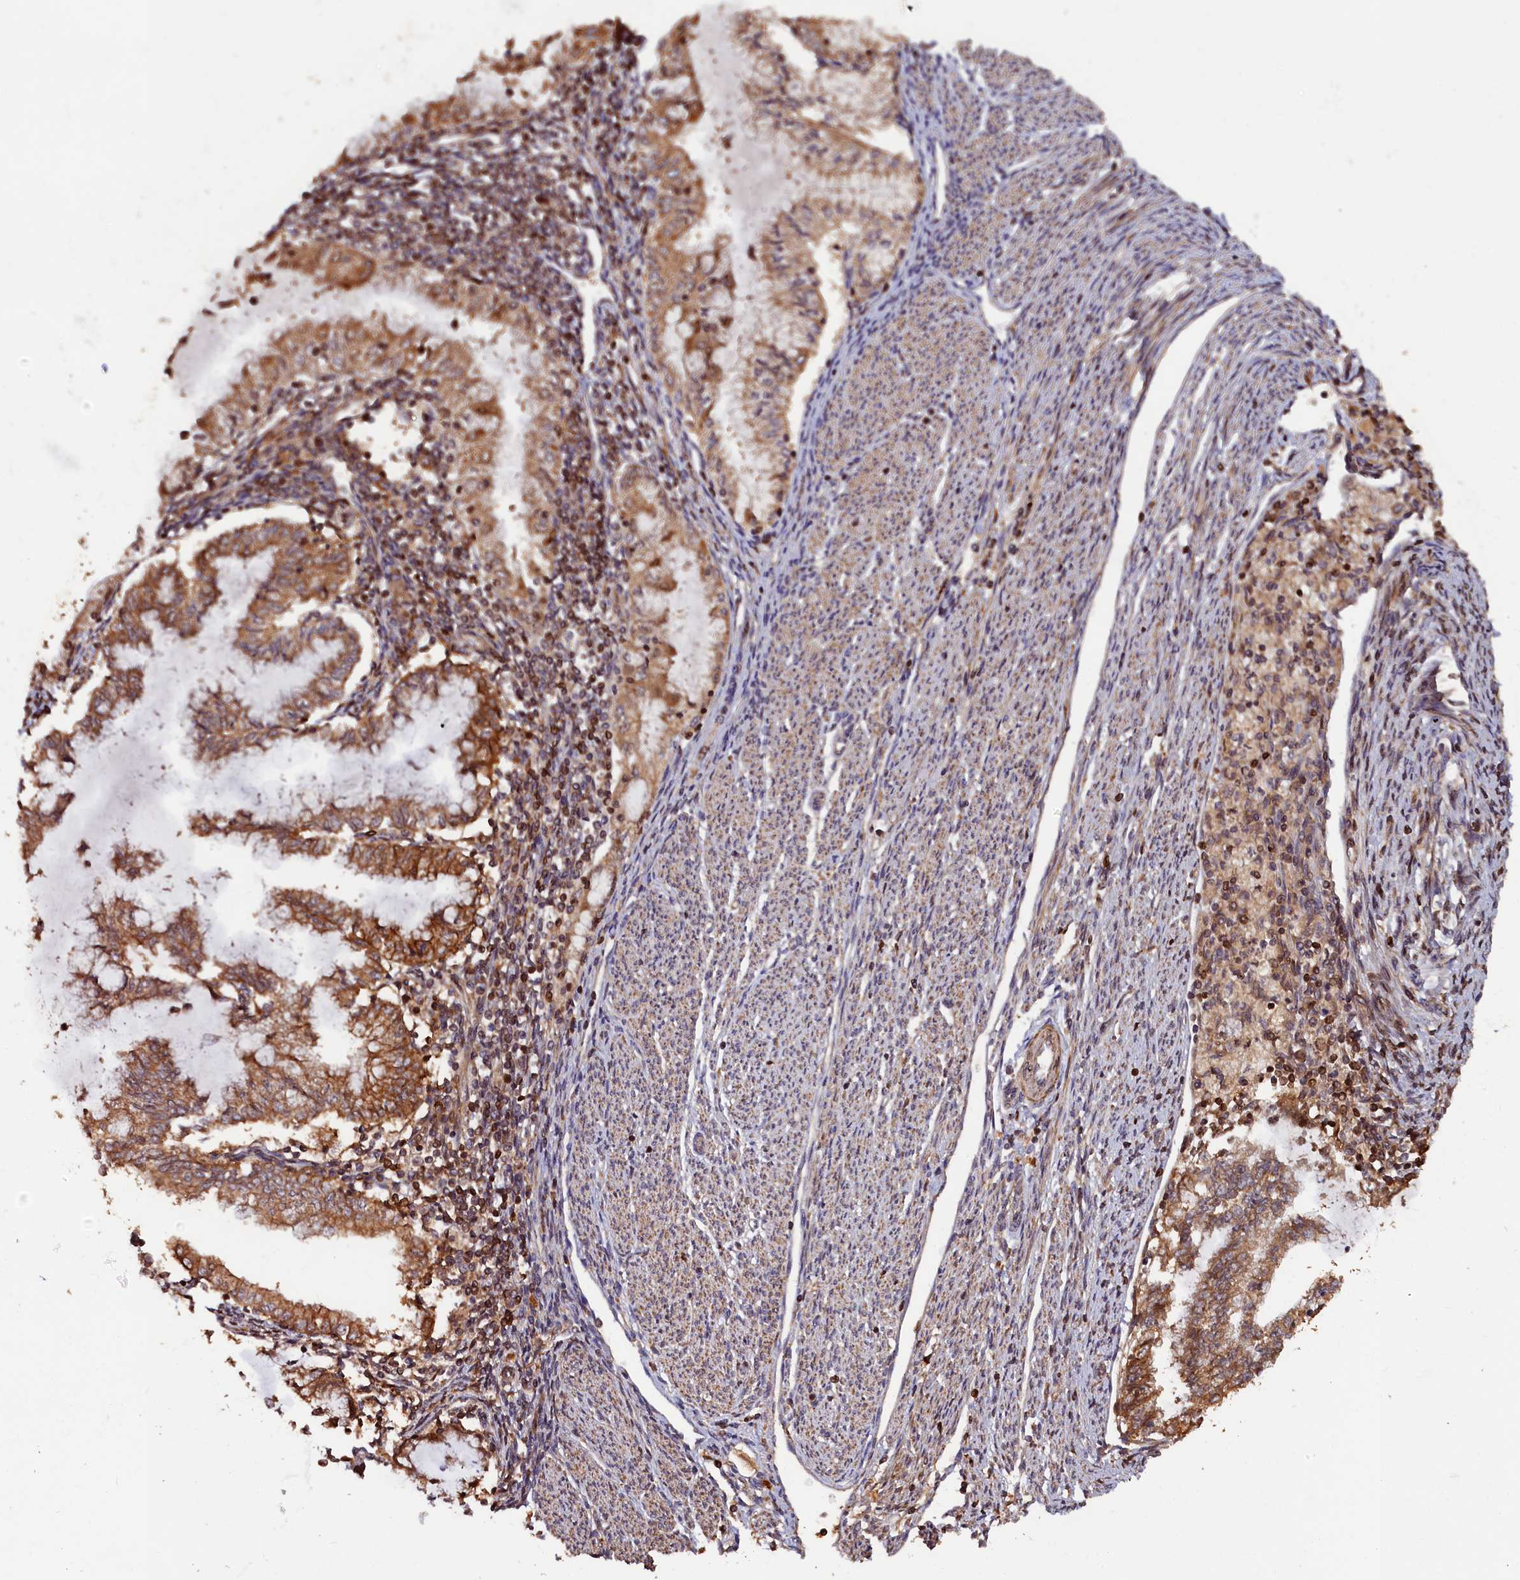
{"staining": {"intensity": "moderate", "quantity": ">75%", "location": "cytoplasmic/membranous"}, "tissue": "endometrial cancer", "cell_type": "Tumor cells", "image_type": "cancer", "snomed": [{"axis": "morphology", "description": "Adenocarcinoma, NOS"}, {"axis": "topography", "description": "Endometrium"}], "caption": "Immunohistochemical staining of human adenocarcinoma (endometrial) shows medium levels of moderate cytoplasmic/membranous protein positivity in approximately >75% of tumor cells. Nuclei are stained in blue.", "gene": "HMOX2", "patient": {"sex": "female", "age": 79}}